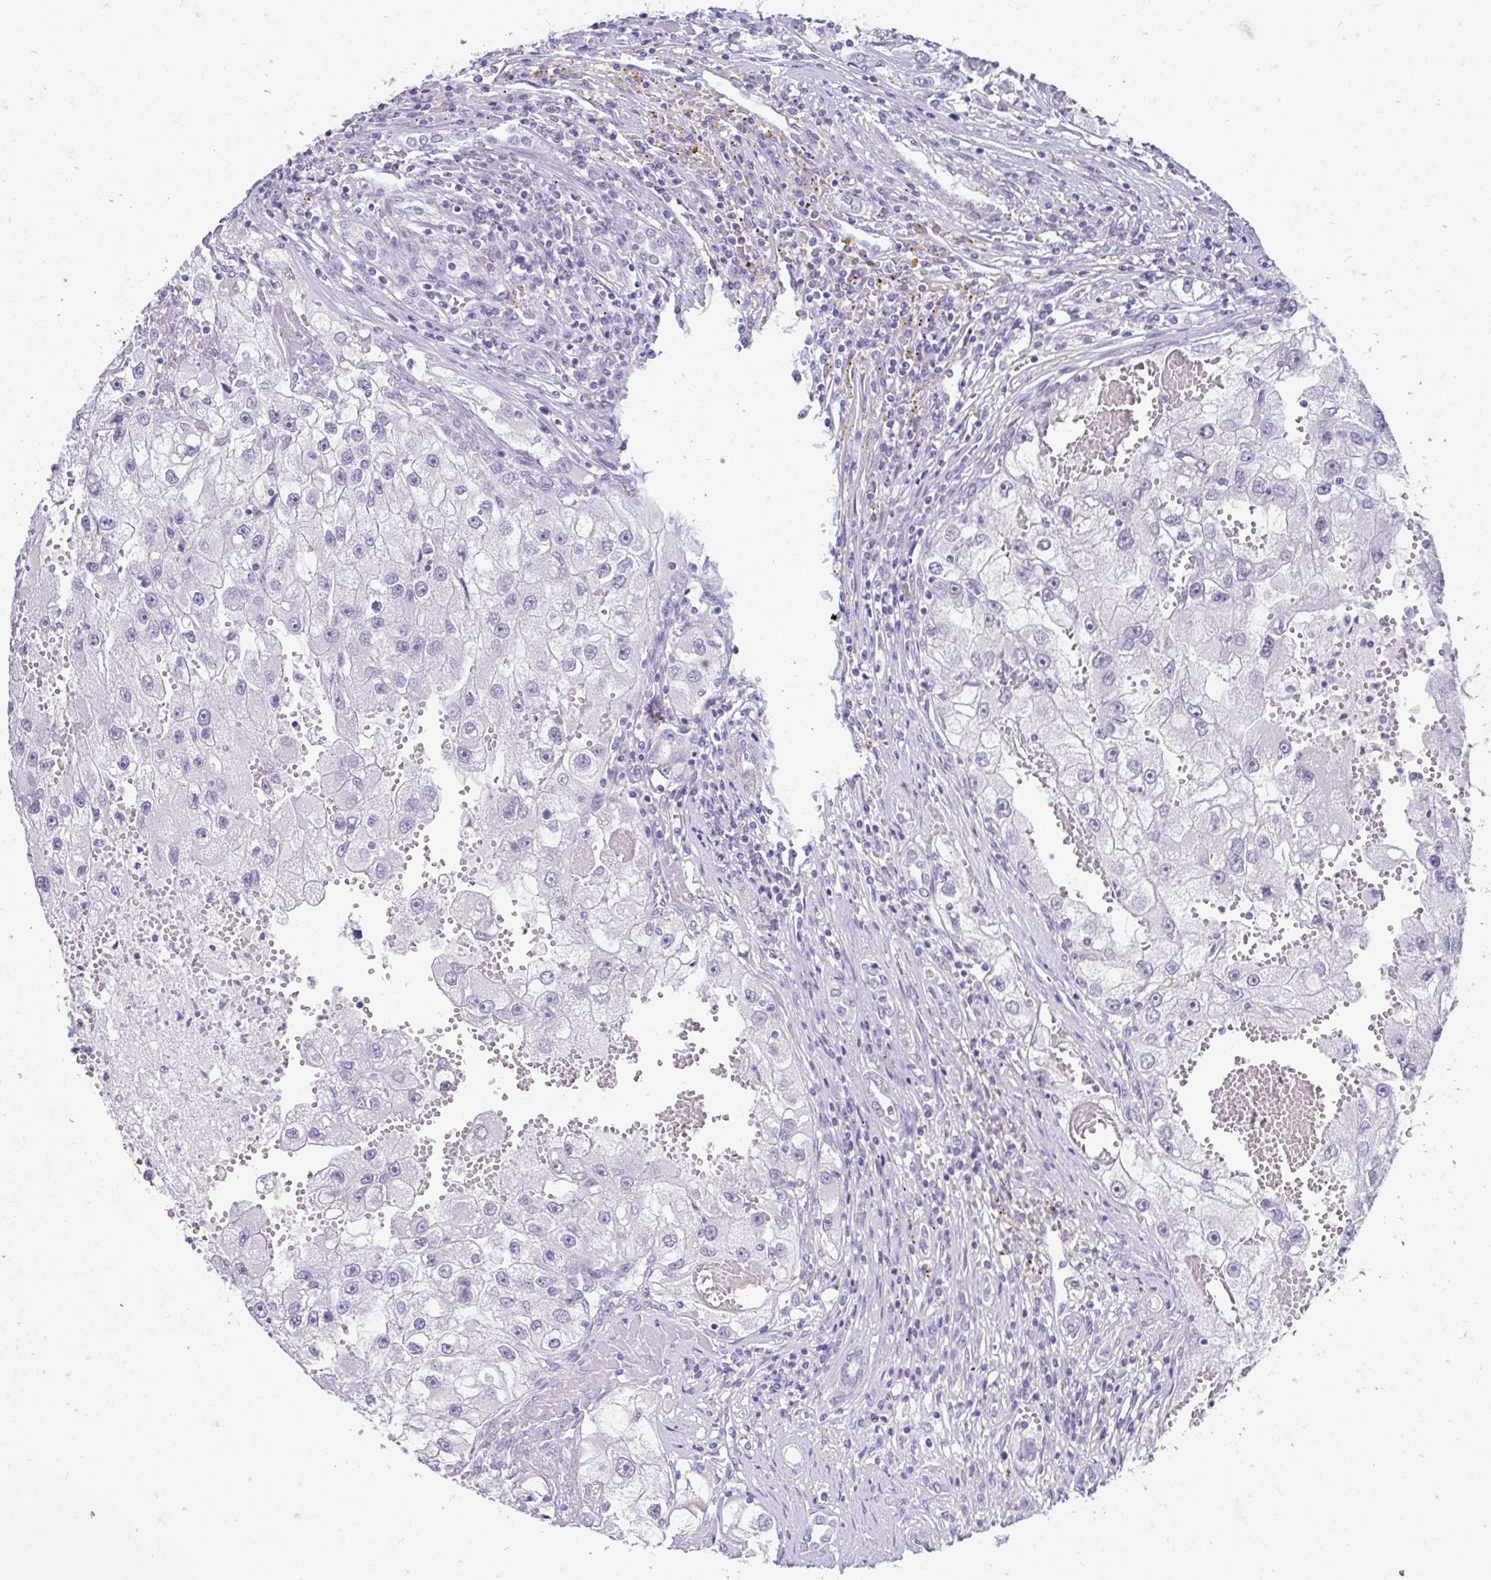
{"staining": {"intensity": "negative", "quantity": "none", "location": "none"}, "tissue": "renal cancer", "cell_type": "Tumor cells", "image_type": "cancer", "snomed": [{"axis": "morphology", "description": "Adenocarcinoma, NOS"}, {"axis": "topography", "description": "Kidney"}], "caption": "IHC image of human renal adenocarcinoma stained for a protein (brown), which reveals no staining in tumor cells.", "gene": "DCAF17", "patient": {"sex": "male", "age": 63}}